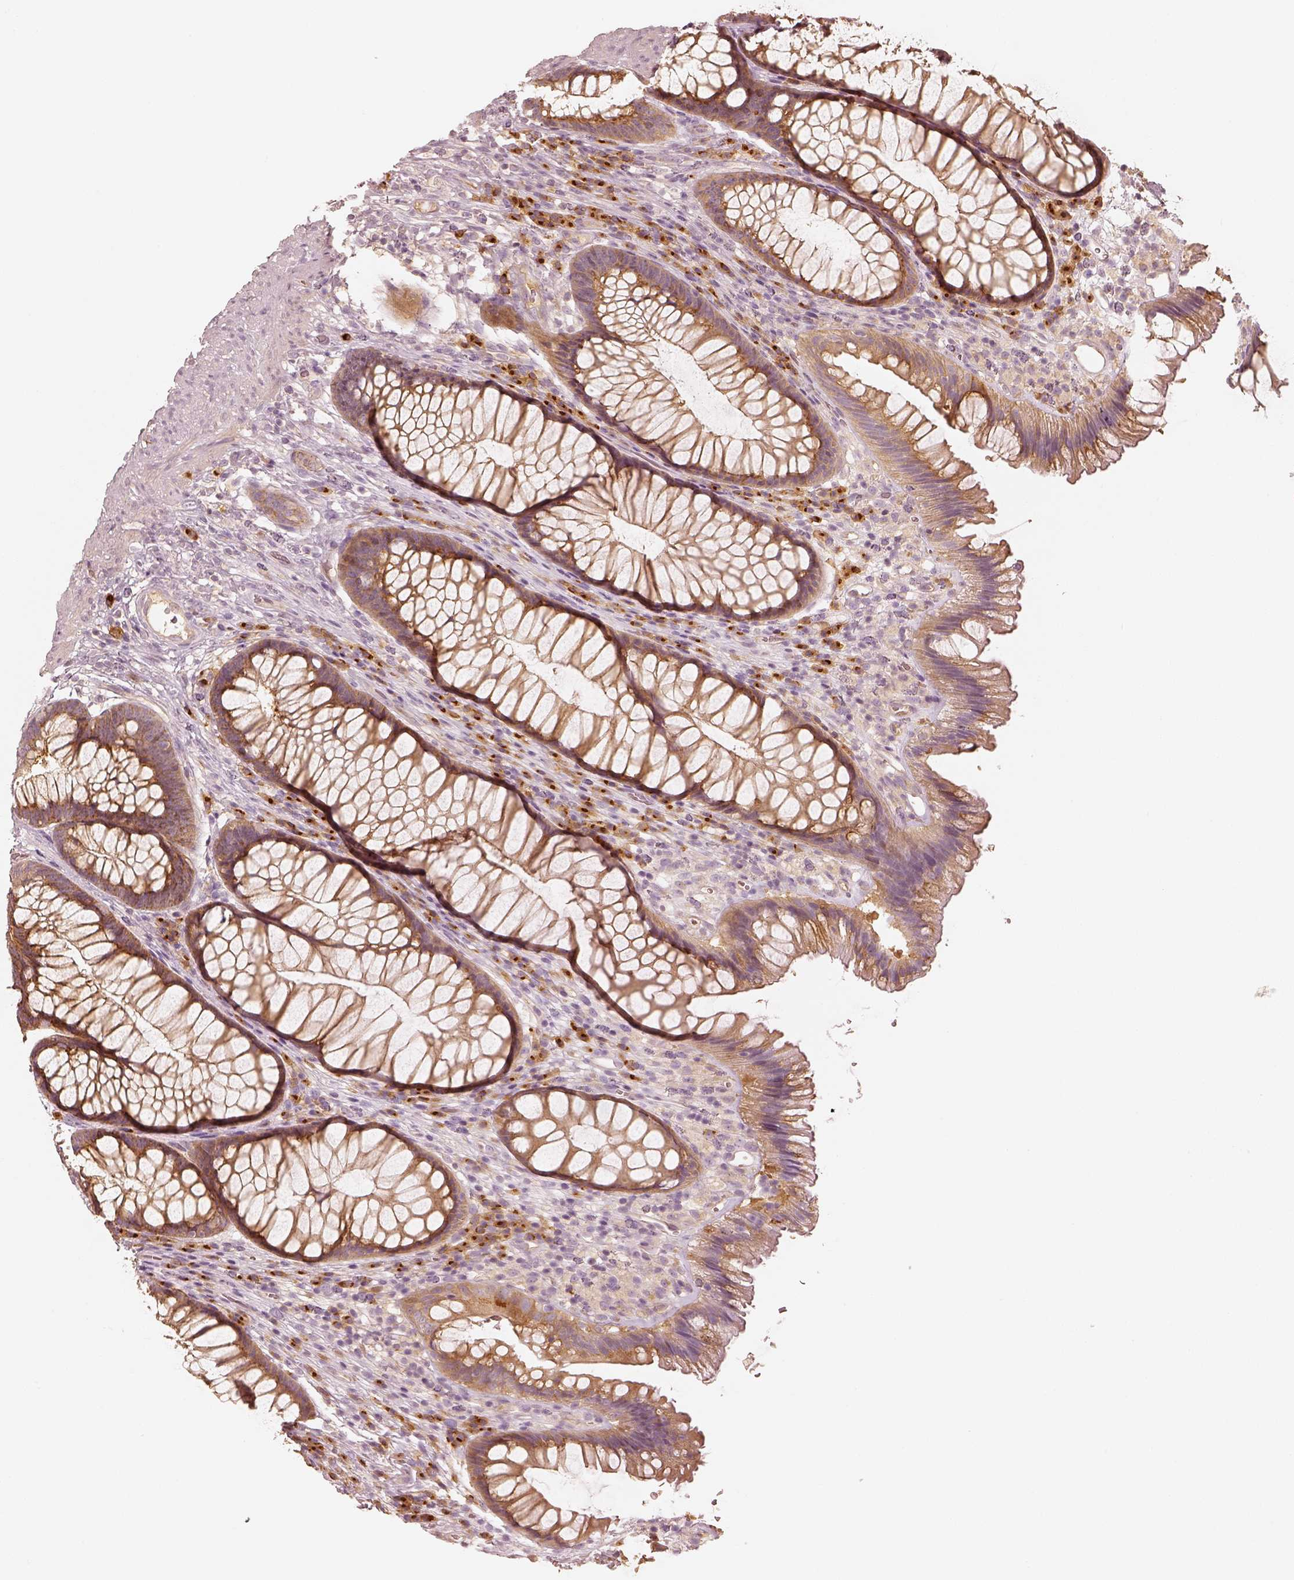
{"staining": {"intensity": "moderate", "quantity": ">75%", "location": "cytoplasmic/membranous"}, "tissue": "rectum", "cell_type": "Glandular cells", "image_type": "normal", "snomed": [{"axis": "morphology", "description": "Normal tissue, NOS"}, {"axis": "topography", "description": "Smooth muscle"}, {"axis": "topography", "description": "Rectum"}], "caption": "Human rectum stained with a protein marker displays moderate staining in glandular cells.", "gene": "GORASP2", "patient": {"sex": "male", "age": 53}}